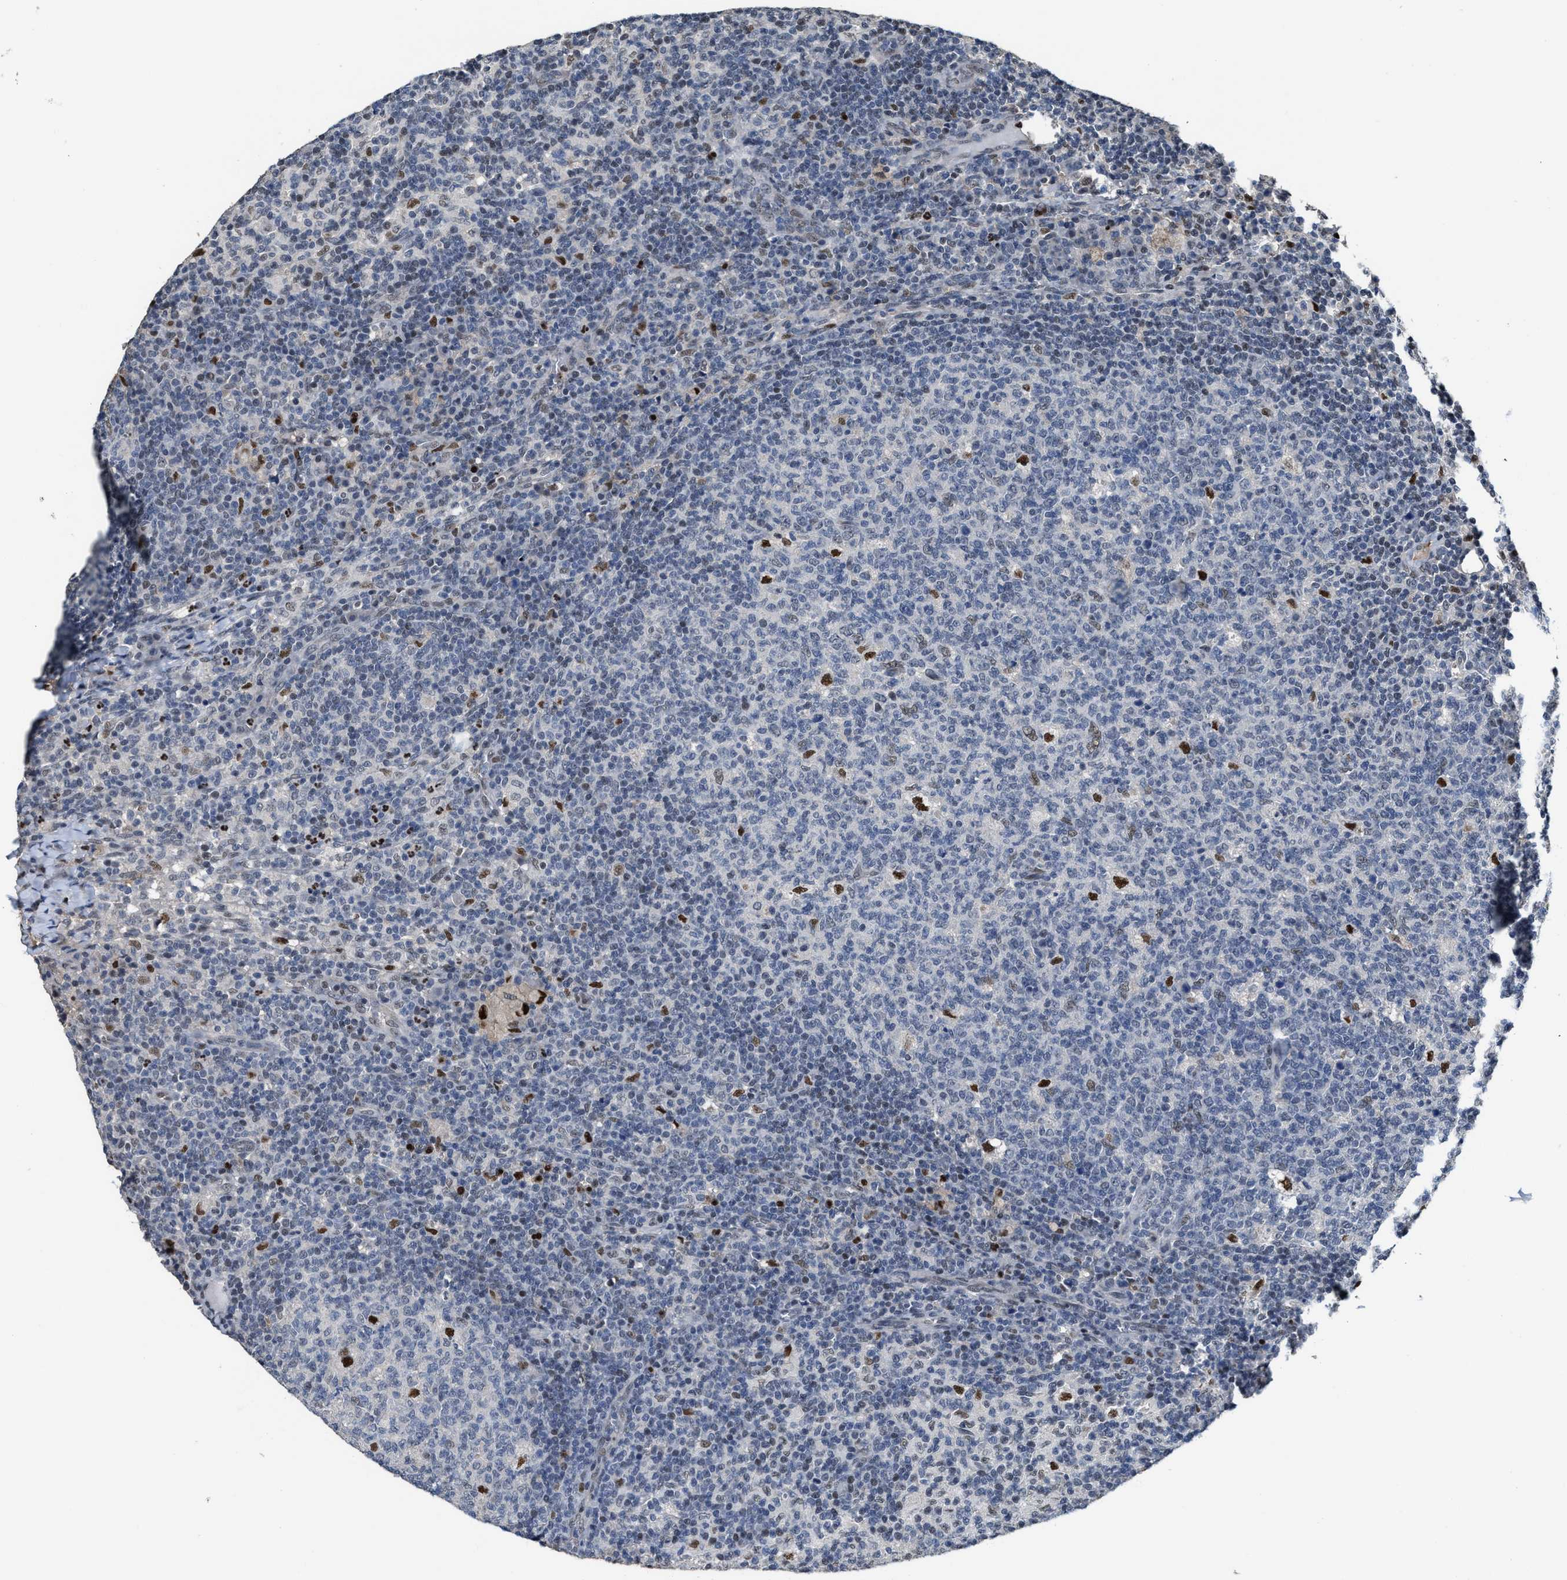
{"staining": {"intensity": "strong", "quantity": "<25%", "location": "nuclear"}, "tissue": "lymph node", "cell_type": "Germinal center cells", "image_type": "normal", "snomed": [{"axis": "morphology", "description": "Normal tissue, NOS"}, {"axis": "morphology", "description": "Inflammation, NOS"}, {"axis": "topography", "description": "Lymph node"}], "caption": "Immunohistochemical staining of unremarkable lymph node exhibits strong nuclear protein expression in about <25% of germinal center cells.", "gene": "ZNF20", "patient": {"sex": "male", "age": 55}}